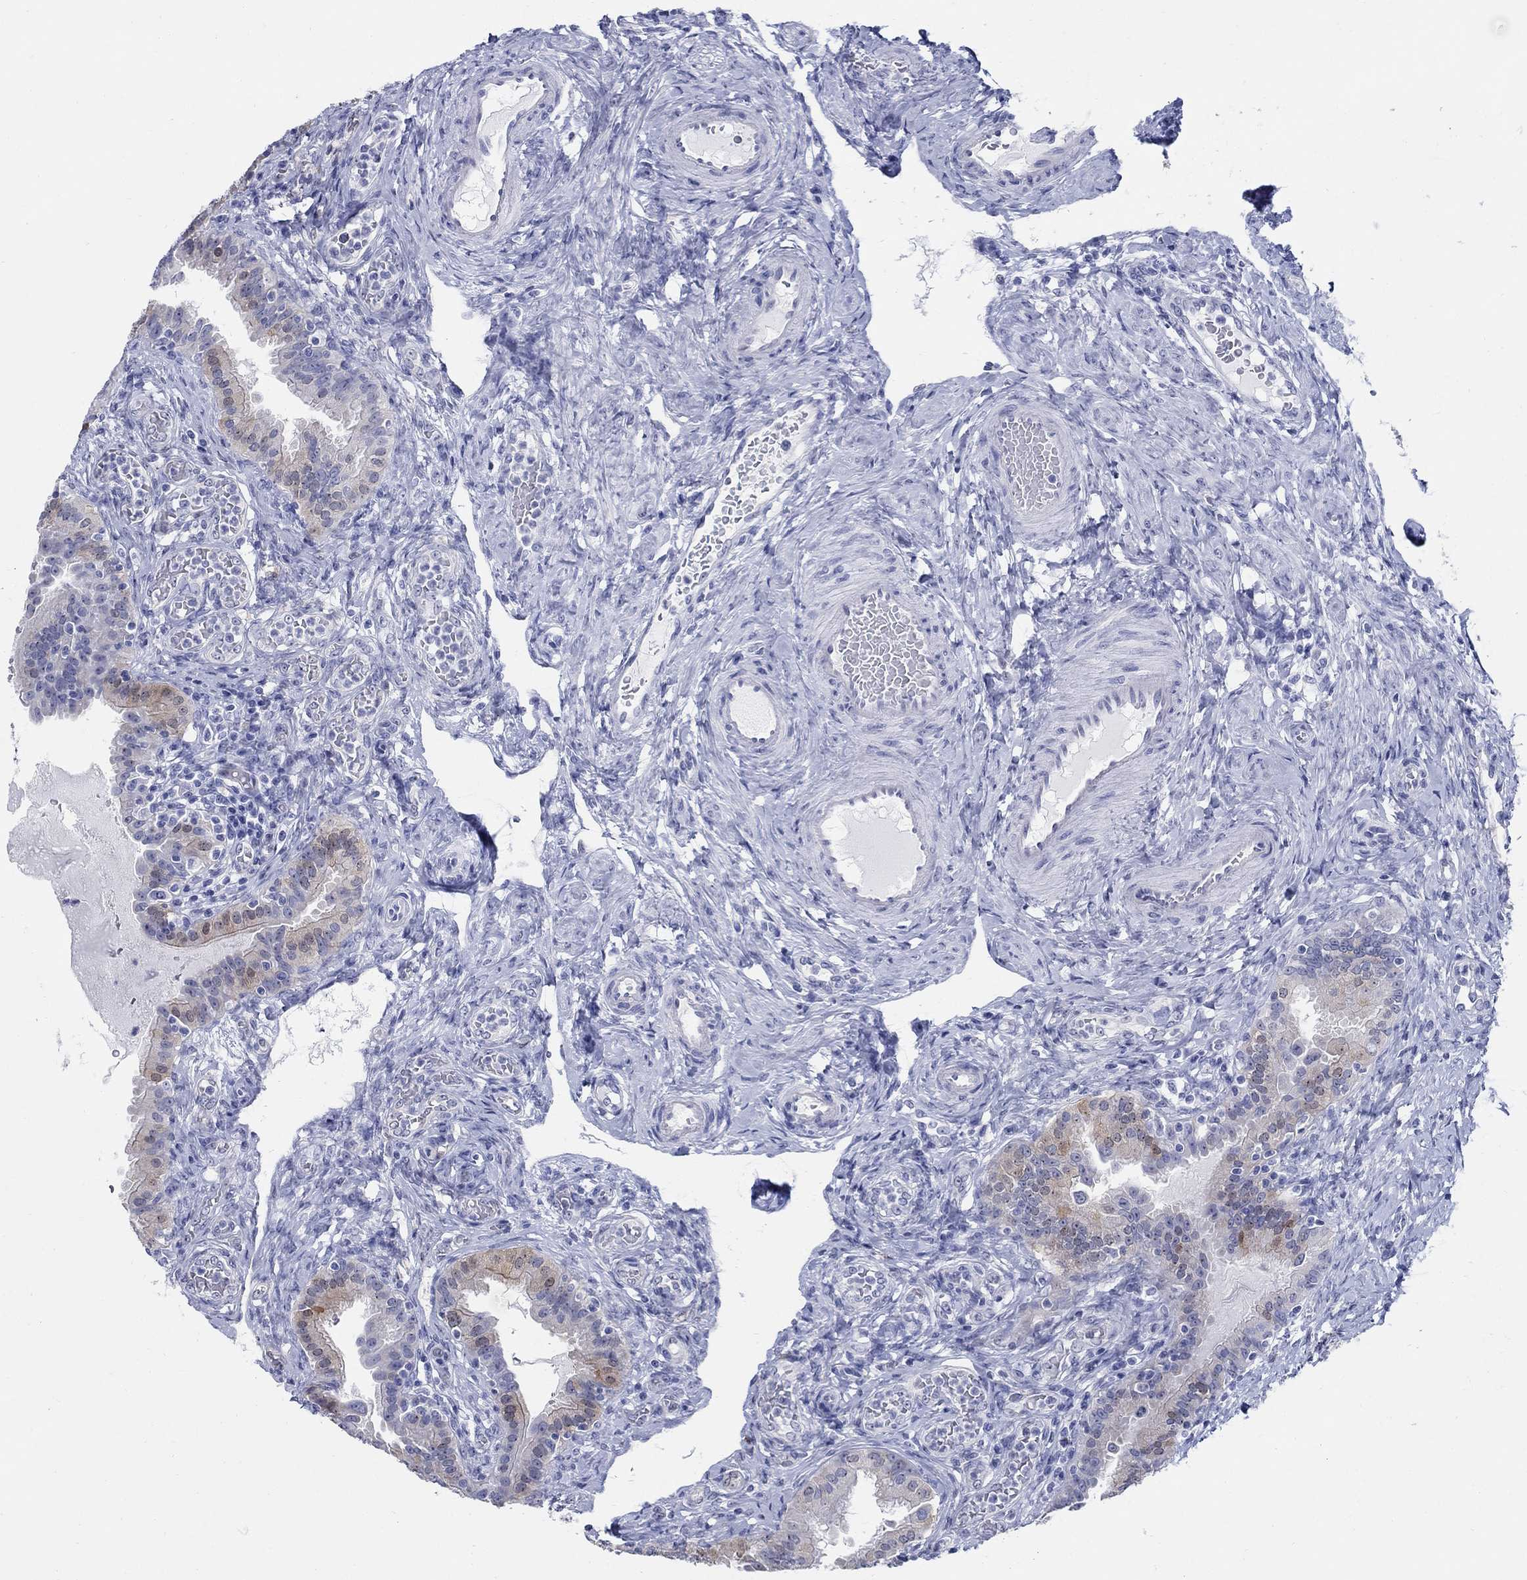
{"staining": {"intensity": "negative", "quantity": "none", "location": "none"}, "tissue": "fallopian tube", "cell_type": "Glandular cells", "image_type": "normal", "snomed": [{"axis": "morphology", "description": "Normal tissue, NOS"}, {"axis": "topography", "description": "Fallopian tube"}, {"axis": "topography", "description": "Ovary"}], "caption": "This image is of benign fallopian tube stained with immunohistochemistry to label a protein in brown with the nuclei are counter-stained blue. There is no positivity in glandular cells.", "gene": "AKR1C1", "patient": {"sex": "female", "age": 41}}